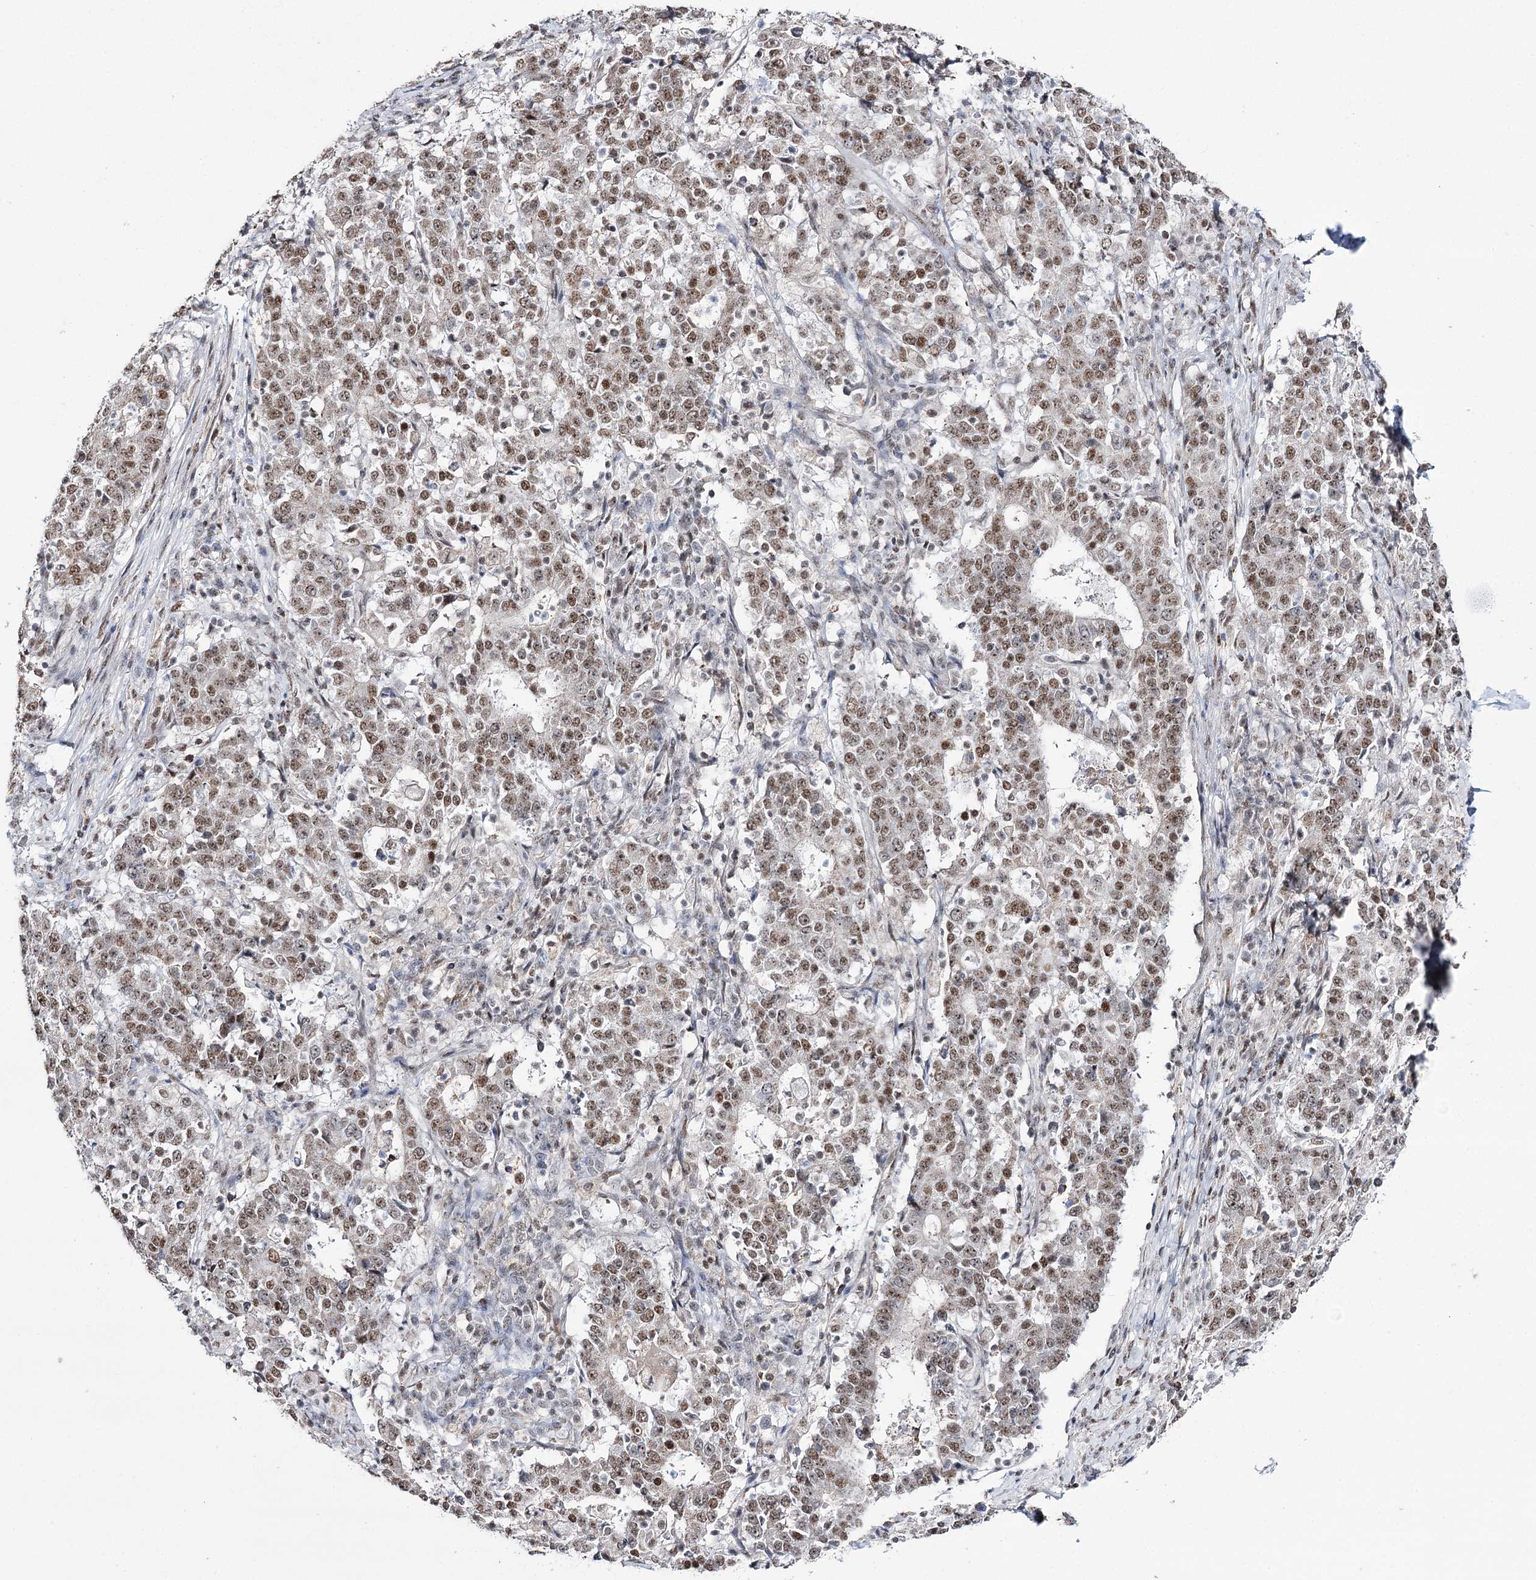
{"staining": {"intensity": "moderate", "quantity": ">75%", "location": "nuclear"}, "tissue": "stomach cancer", "cell_type": "Tumor cells", "image_type": "cancer", "snomed": [{"axis": "morphology", "description": "Adenocarcinoma, NOS"}, {"axis": "topography", "description": "Stomach"}], "caption": "Stomach cancer tissue reveals moderate nuclear staining in about >75% of tumor cells, visualized by immunohistochemistry.", "gene": "VGLL4", "patient": {"sex": "male", "age": 59}}